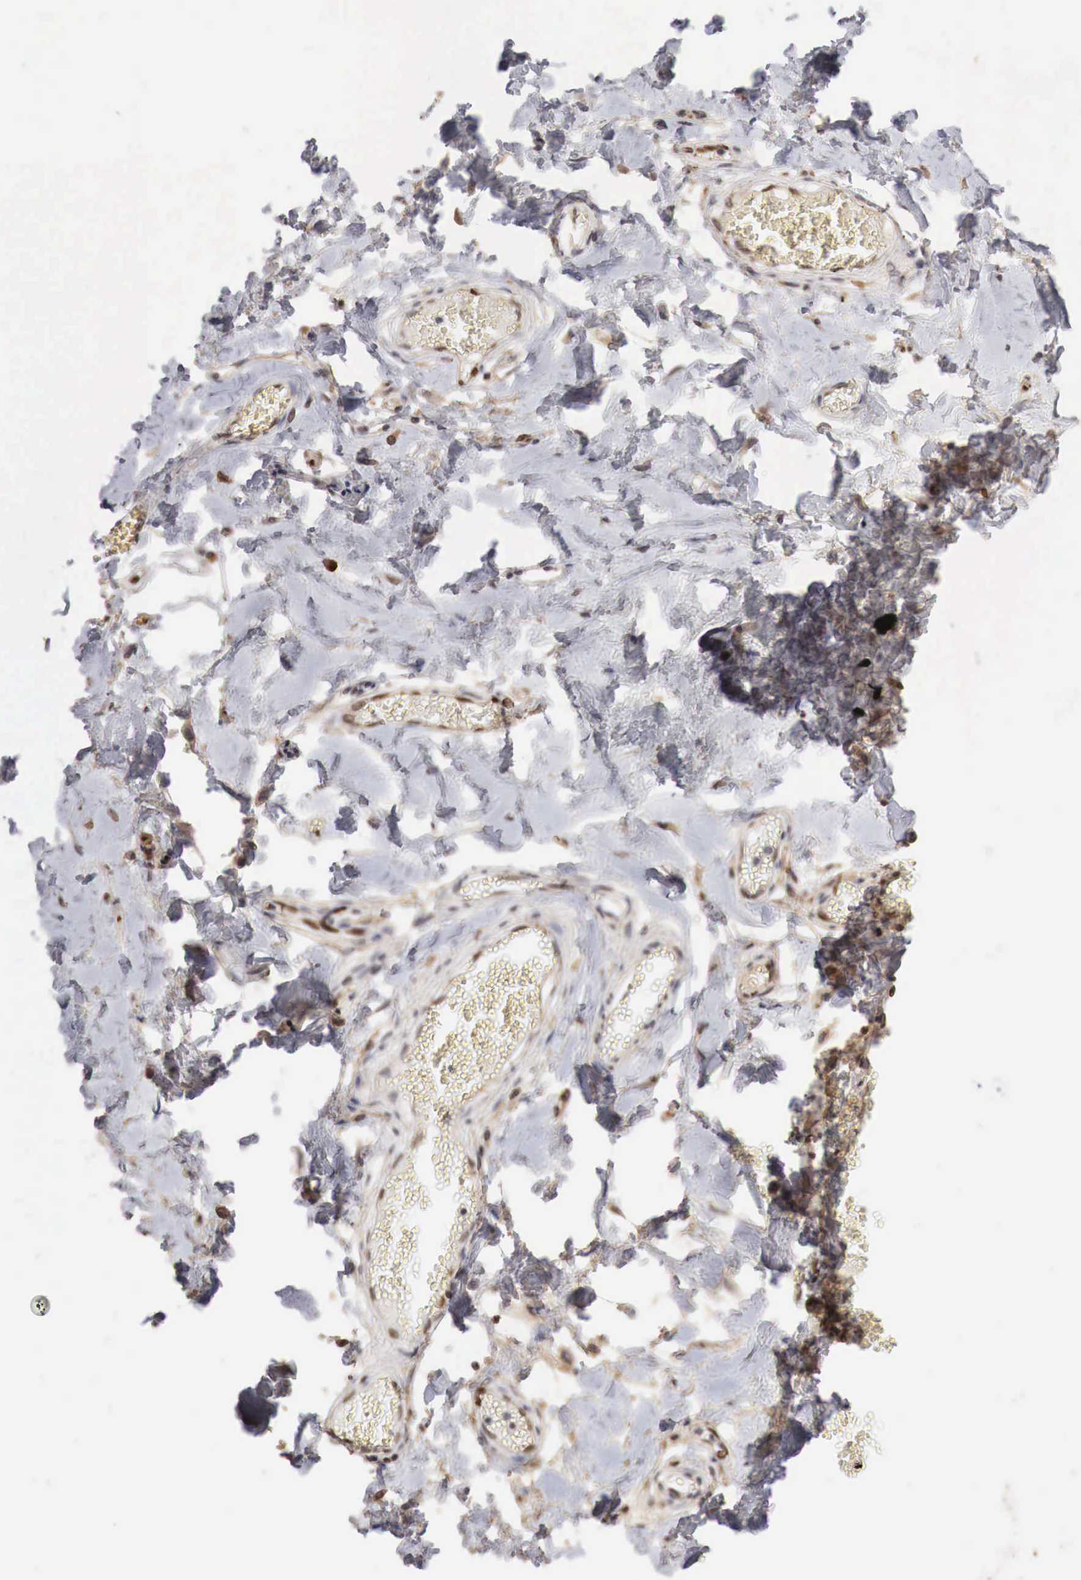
{"staining": {"intensity": "moderate", "quantity": ">75%", "location": "nuclear"}, "tissue": "adipose tissue", "cell_type": "Adipocytes", "image_type": "normal", "snomed": [{"axis": "morphology", "description": "Normal tissue, NOS"}, {"axis": "morphology", "description": "Sarcoma, NOS"}, {"axis": "topography", "description": "Skin"}, {"axis": "topography", "description": "Soft tissue"}], "caption": "DAB immunohistochemical staining of benign human adipose tissue exhibits moderate nuclear protein staining in about >75% of adipocytes. The staining was performed using DAB (3,3'-diaminobenzidine) to visualize the protein expression in brown, while the nuclei were stained in blue with hematoxylin (Magnification: 20x).", "gene": "DACH2", "patient": {"sex": "female", "age": 51}}